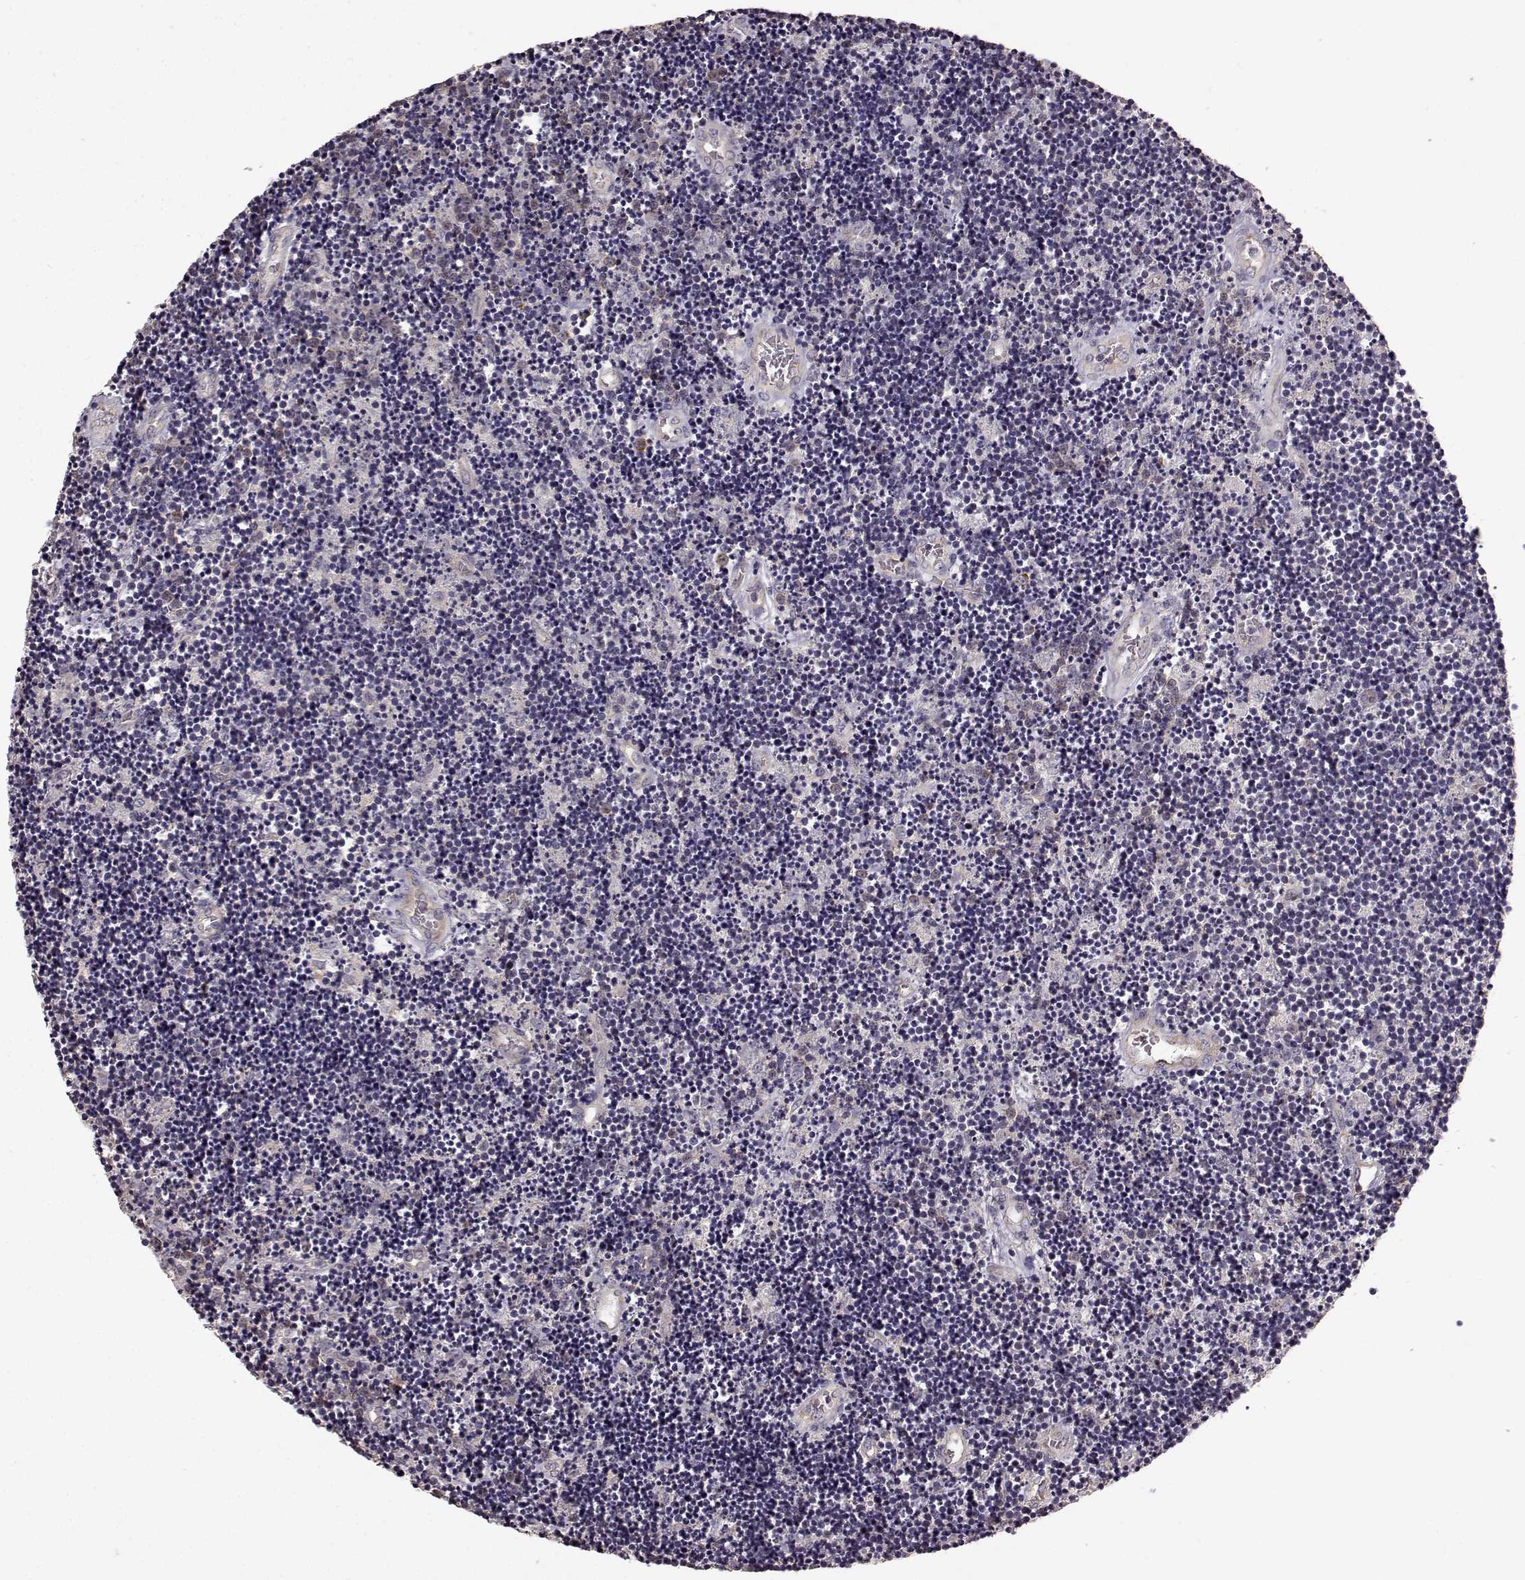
{"staining": {"intensity": "negative", "quantity": "none", "location": "none"}, "tissue": "lymphoma", "cell_type": "Tumor cells", "image_type": "cancer", "snomed": [{"axis": "morphology", "description": "Malignant lymphoma, non-Hodgkin's type, Low grade"}, {"axis": "topography", "description": "Brain"}], "caption": "This is an immunohistochemistry histopathology image of human malignant lymphoma, non-Hodgkin's type (low-grade). There is no staining in tumor cells.", "gene": "ERBB3", "patient": {"sex": "female", "age": 66}}